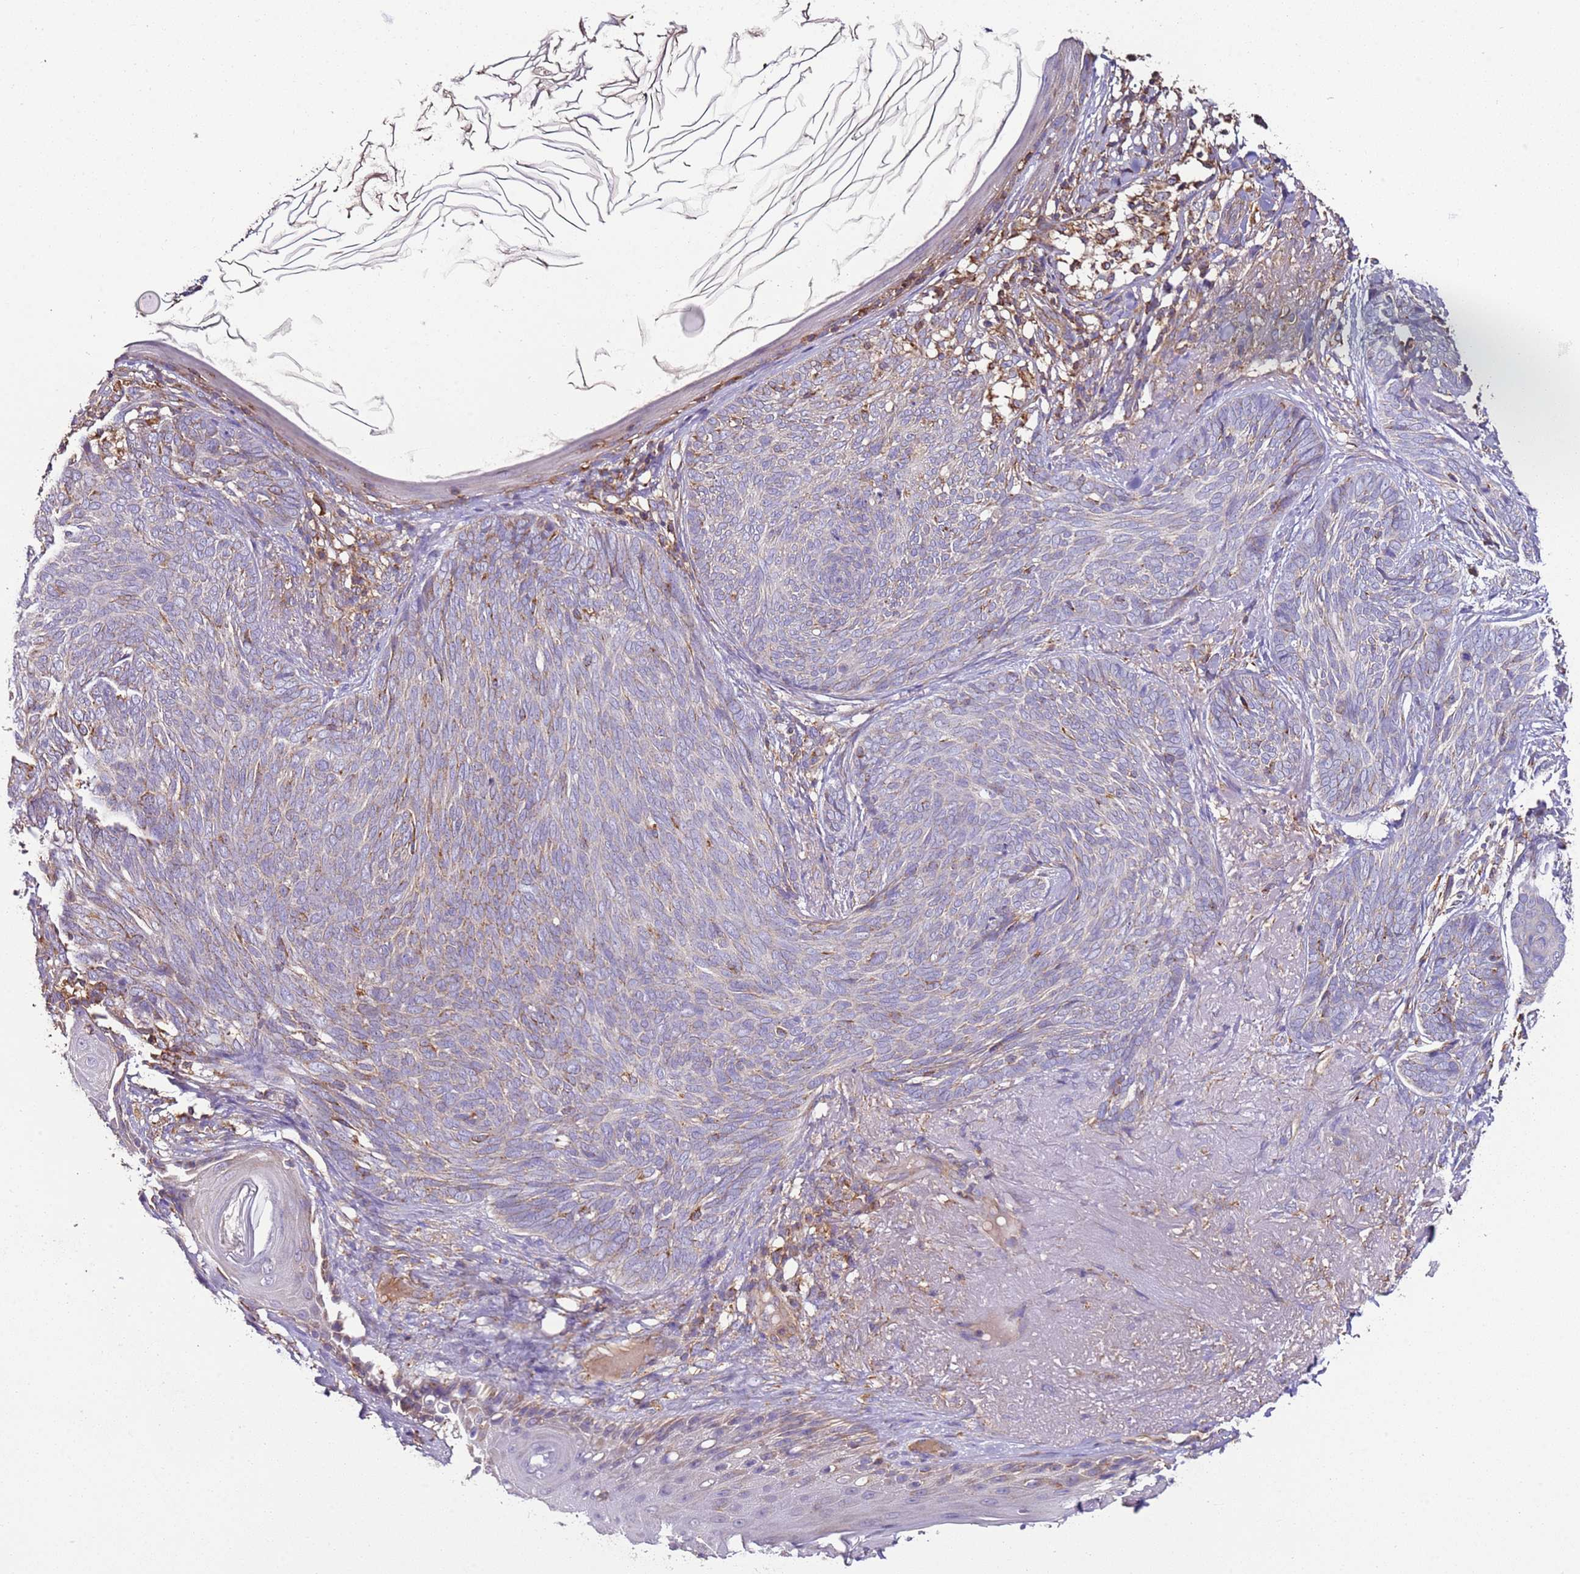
{"staining": {"intensity": "negative", "quantity": "none", "location": "none"}, "tissue": "skin cancer", "cell_type": "Tumor cells", "image_type": "cancer", "snomed": [{"axis": "morphology", "description": "Basal cell carcinoma"}, {"axis": "topography", "description": "Skin"}], "caption": "This is an immunohistochemistry photomicrograph of human basal cell carcinoma (skin). There is no staining in tumor cells.", "gene": "RMND5A", "patient": {"sex": "female", "age": 86}}